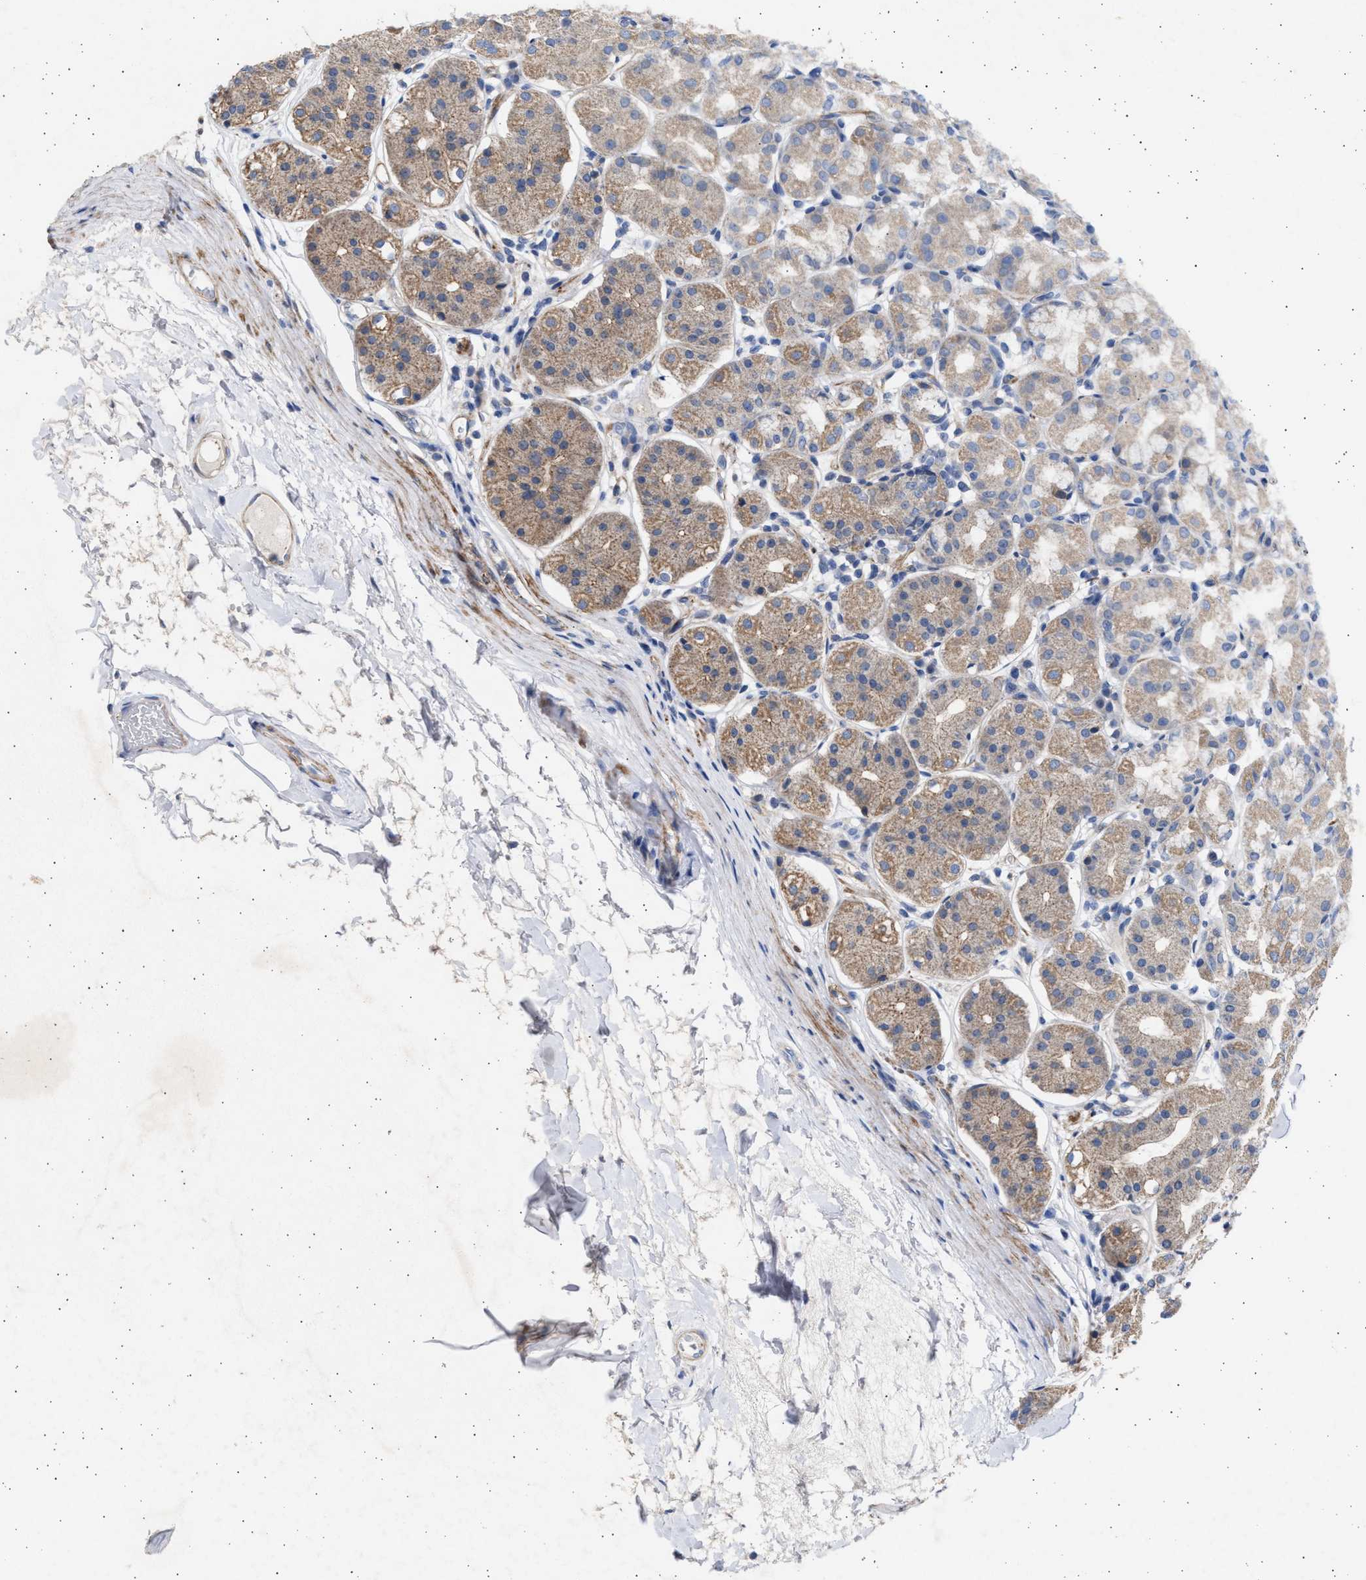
{"staining": {"intensity": "weak", "quantity": "25%-75%", "location": "cytoplasmic/membranous"}, "tissue": "stomach", "cell_type": "Glandular cells", "image_type": "normal", "snomed": [{"axis": "morphology", "description": "Normal tissue, NOS"}, {"axis": "topography", "description": "Stomach"}, {"axis": "topography", "description": "Stomach, lower"}], "caption": "An immunohistochemistry (IHC) micrograph of benign tissue is shown. Protein staining in brown highlights weak cytoplasmic/membranous positivity in stomach within glandular cells.", "gene": "NBR1", "patient": {"sex": "female", "age": 56}}